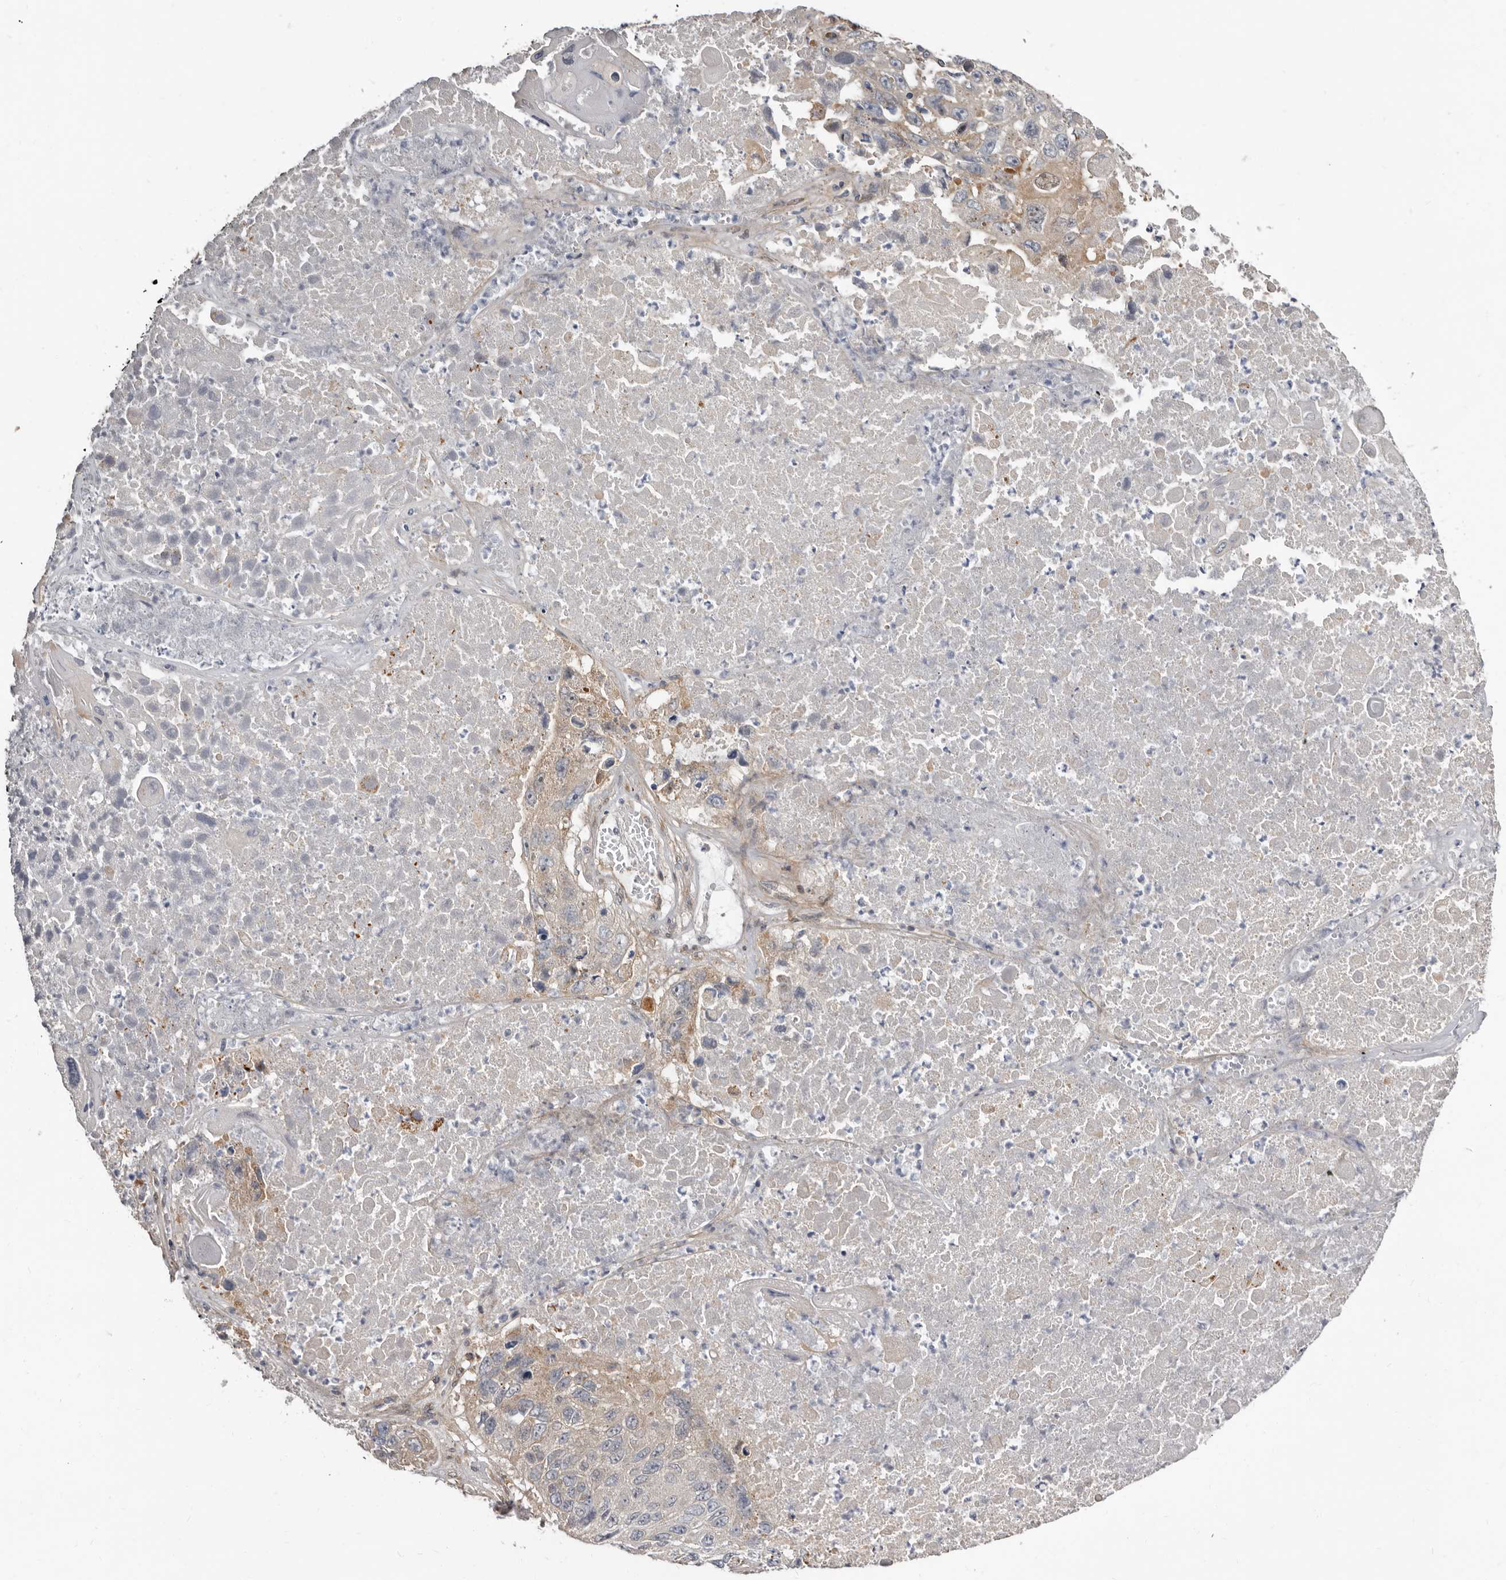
{"staining": {"intensity": "moderate", "quantity": "25%-75%", "location": "cytoplasmic/membranous"}, "tissue": "lung cancer", "cell_type": "Tumor cells", "image_type": "cancer", "snomed": [{"axis": "morphology", "description": "Squamous cell carcinoma, NOS"}, {"axis": "topography", "description": "Lung"}], "caption": "Moderate cytoplasmic/membranous staining is present in about 25%-75% of tumor cells in lung cancer (squamous cell carcinoma).", "gene": "SBDS", "patient": {"sex": "male", "age": 61}}